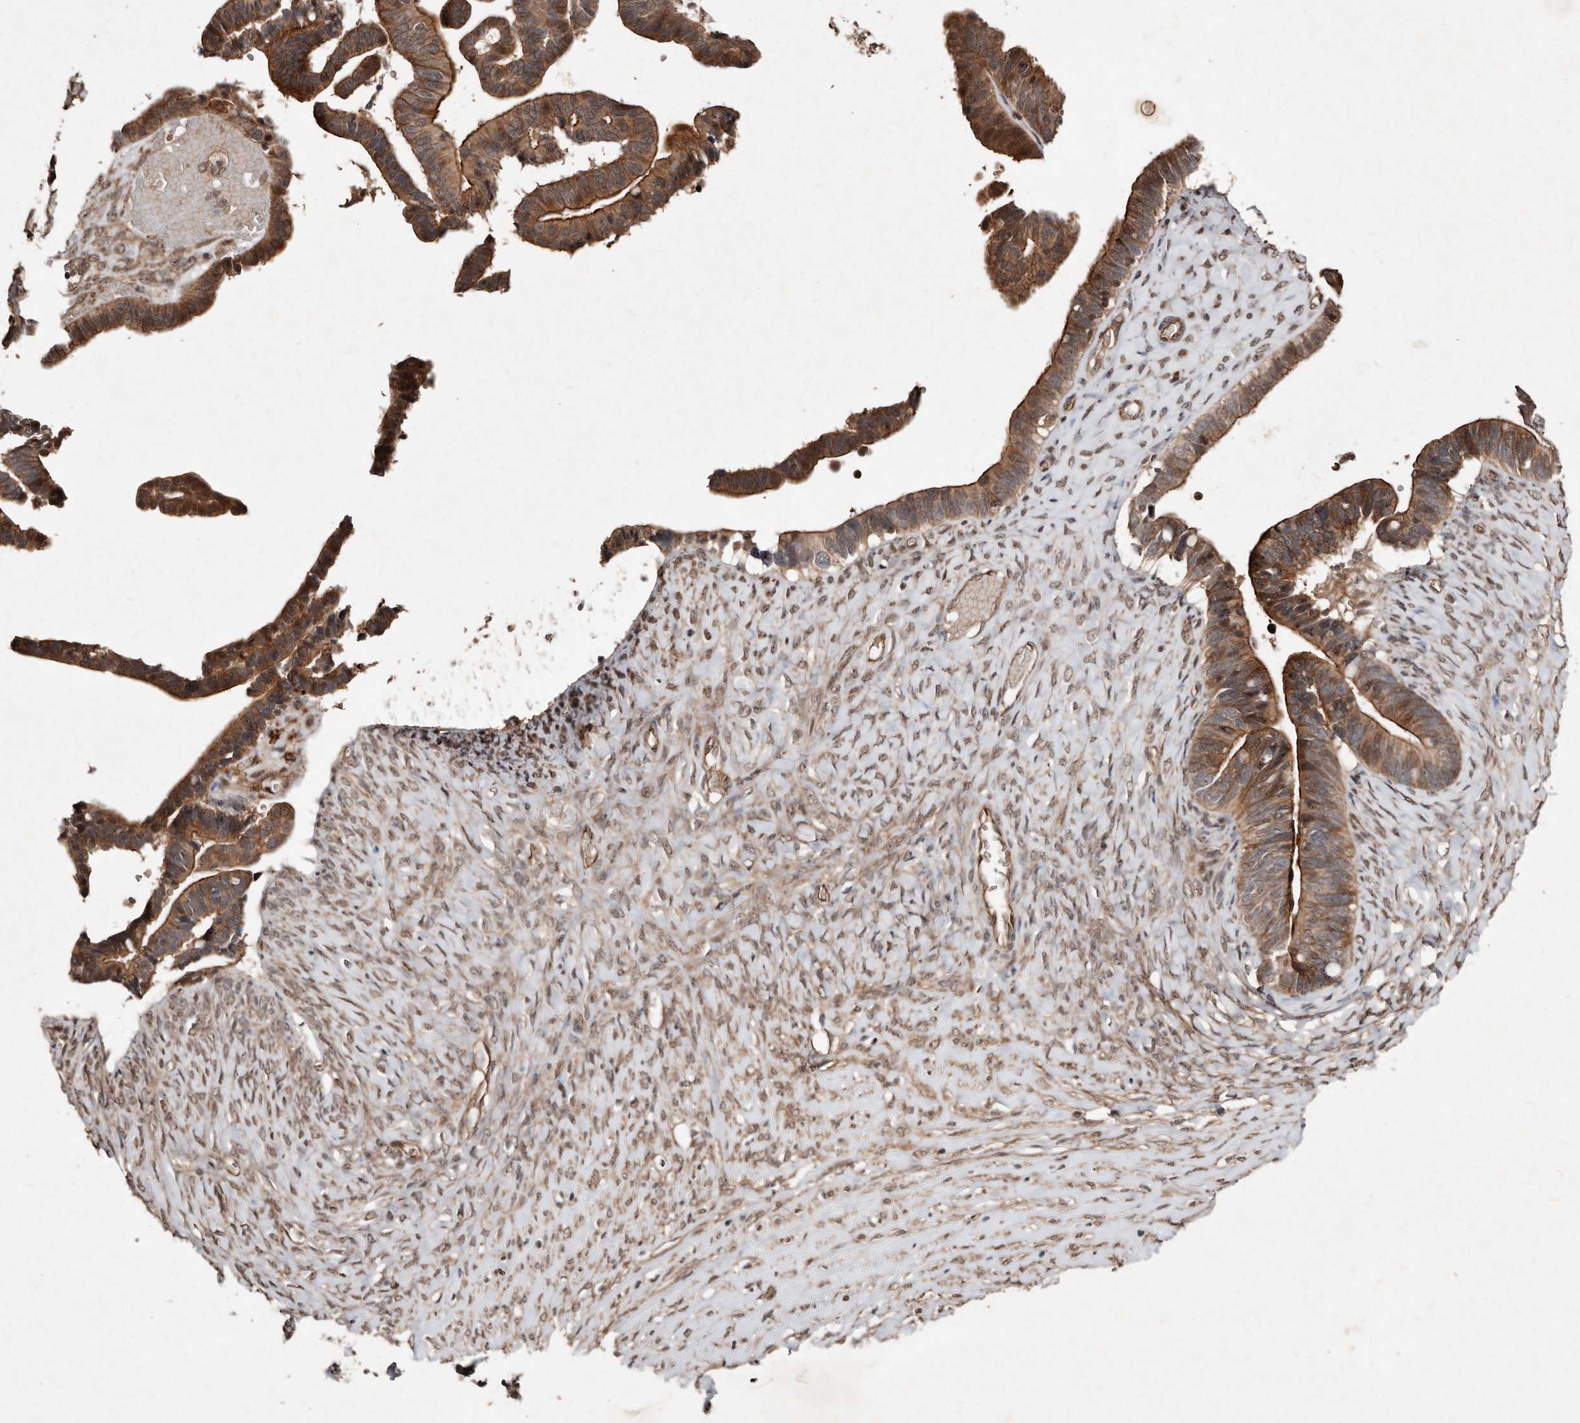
{"staining": {"intensity": "strong", "quantity": ">75%", "location": "cytoplasmic/membranous"}, "tissue": "ovarian cancer", "cell_type": "Tumor cells", "image_type": "cancer", "snomed": [{"axis": "morphology", "description": "Cystadenocarcinoma, serous, NOS"}, {"axis": "topography", "description": "Ovary"}], "caption": "Immunohistochemistry (DAB (3,3'-diaminobenzidine)) staining of ovarian serous cystadenocarcinoma reveals strong cytoplasmic/membranous protein expression in approximately >75% of tumor cells.", "gene": "DIP2C", "patient": {"sex": "female", "age": 56}}